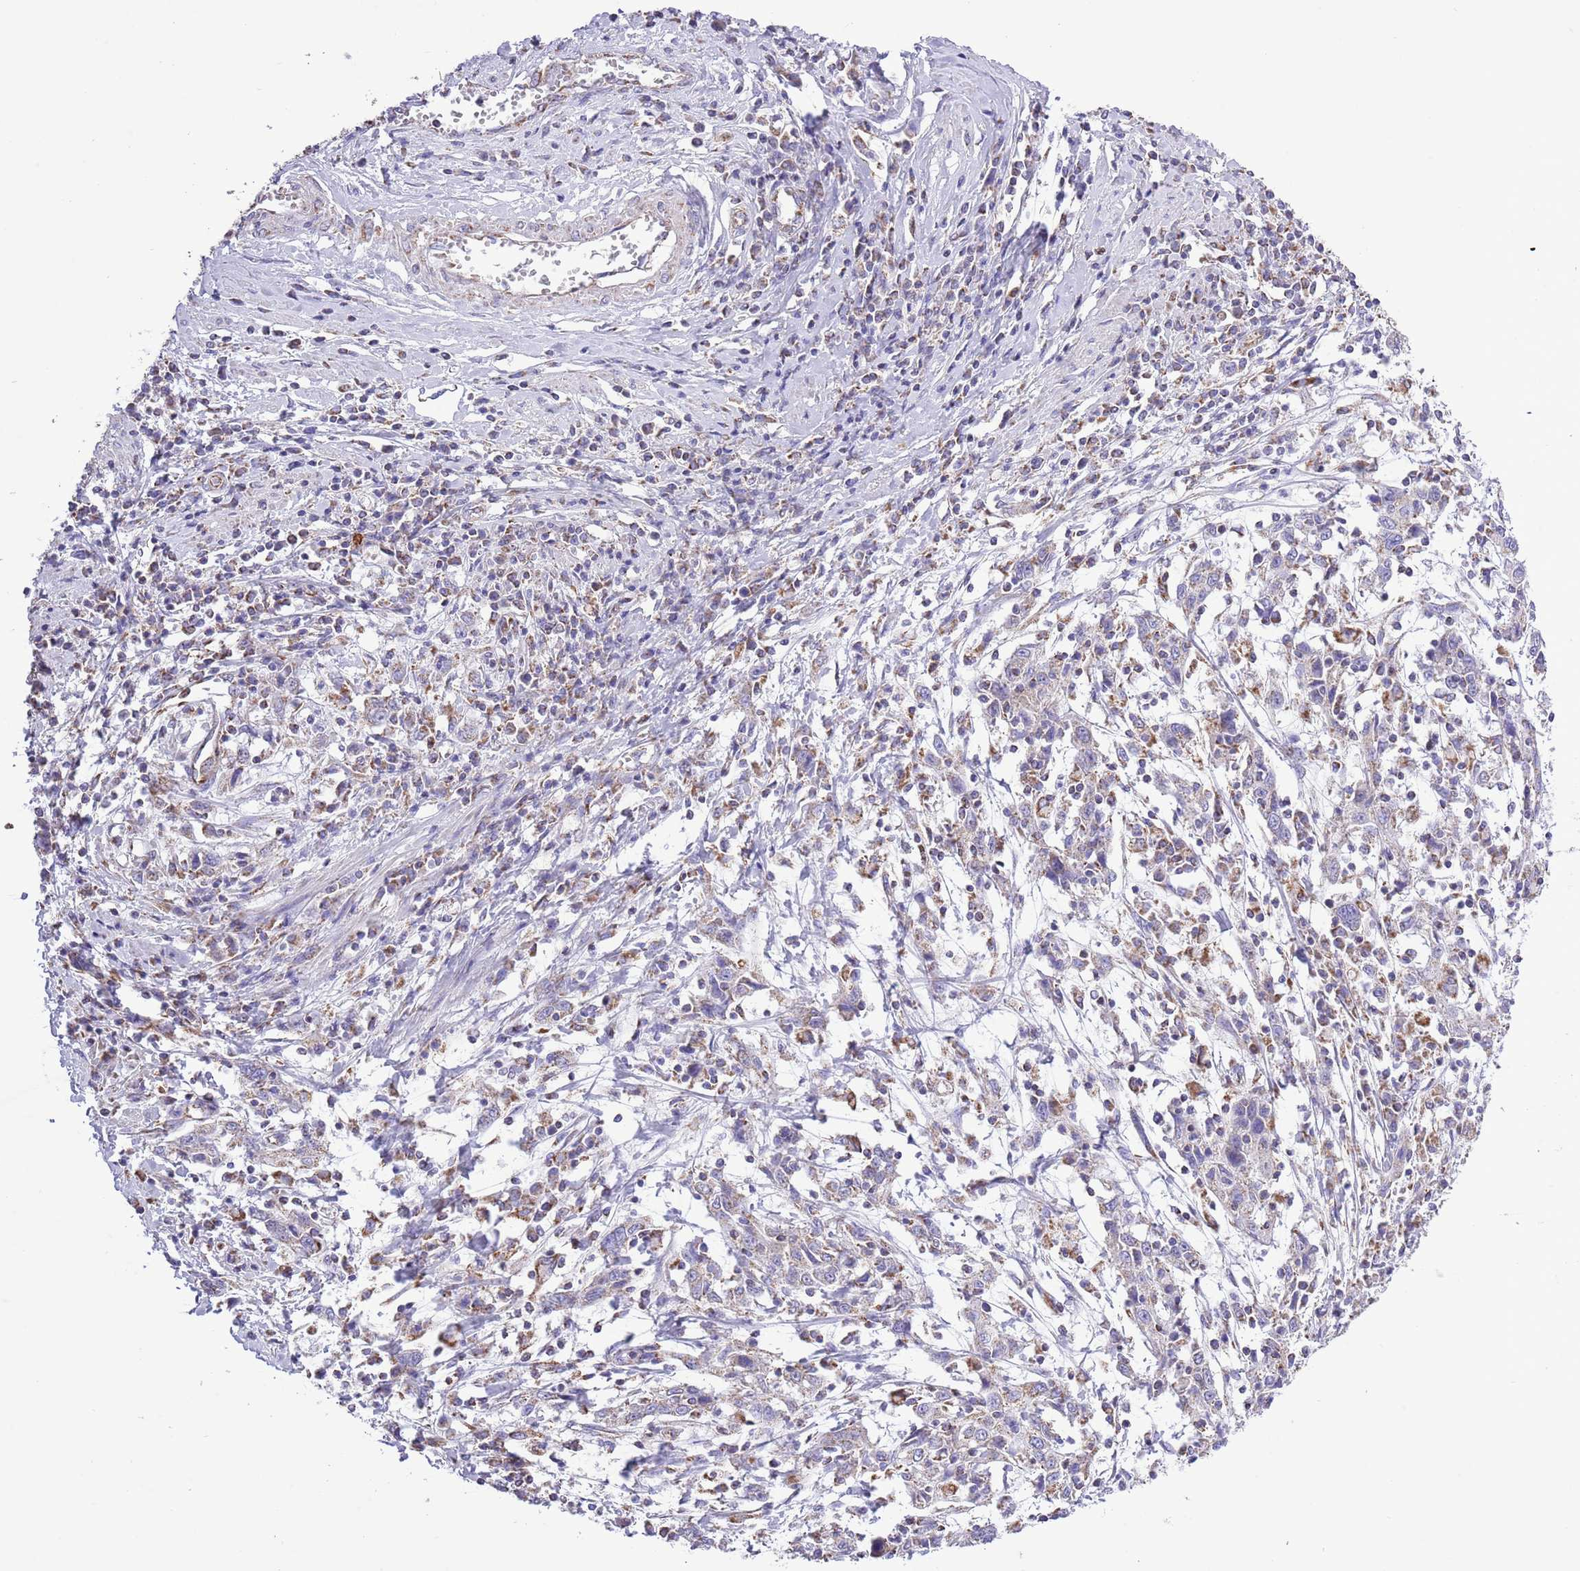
{"staining": {"intensity": "weak", "quantity": "25%-75%", "location": "cytoplasmic/membranous"}, "tissue": "cervical cancer", "cell_type": "Tumor cells", "image_type": "cancer", "snomed": [{"axis": "morphology", "description": "Squamous cell carcinoma, NOS"}, {"axis": "topography", "description": "Cervix"}], "caption": "IHC of cervical cancer (squamous cell carcinoma) reveals low levels of weak cytoplasmic/membranous positivity in about 25%-75% of tumor cells.", "gene": "TEKTIP1", "patient": {"sex": "female", "age": 46}}